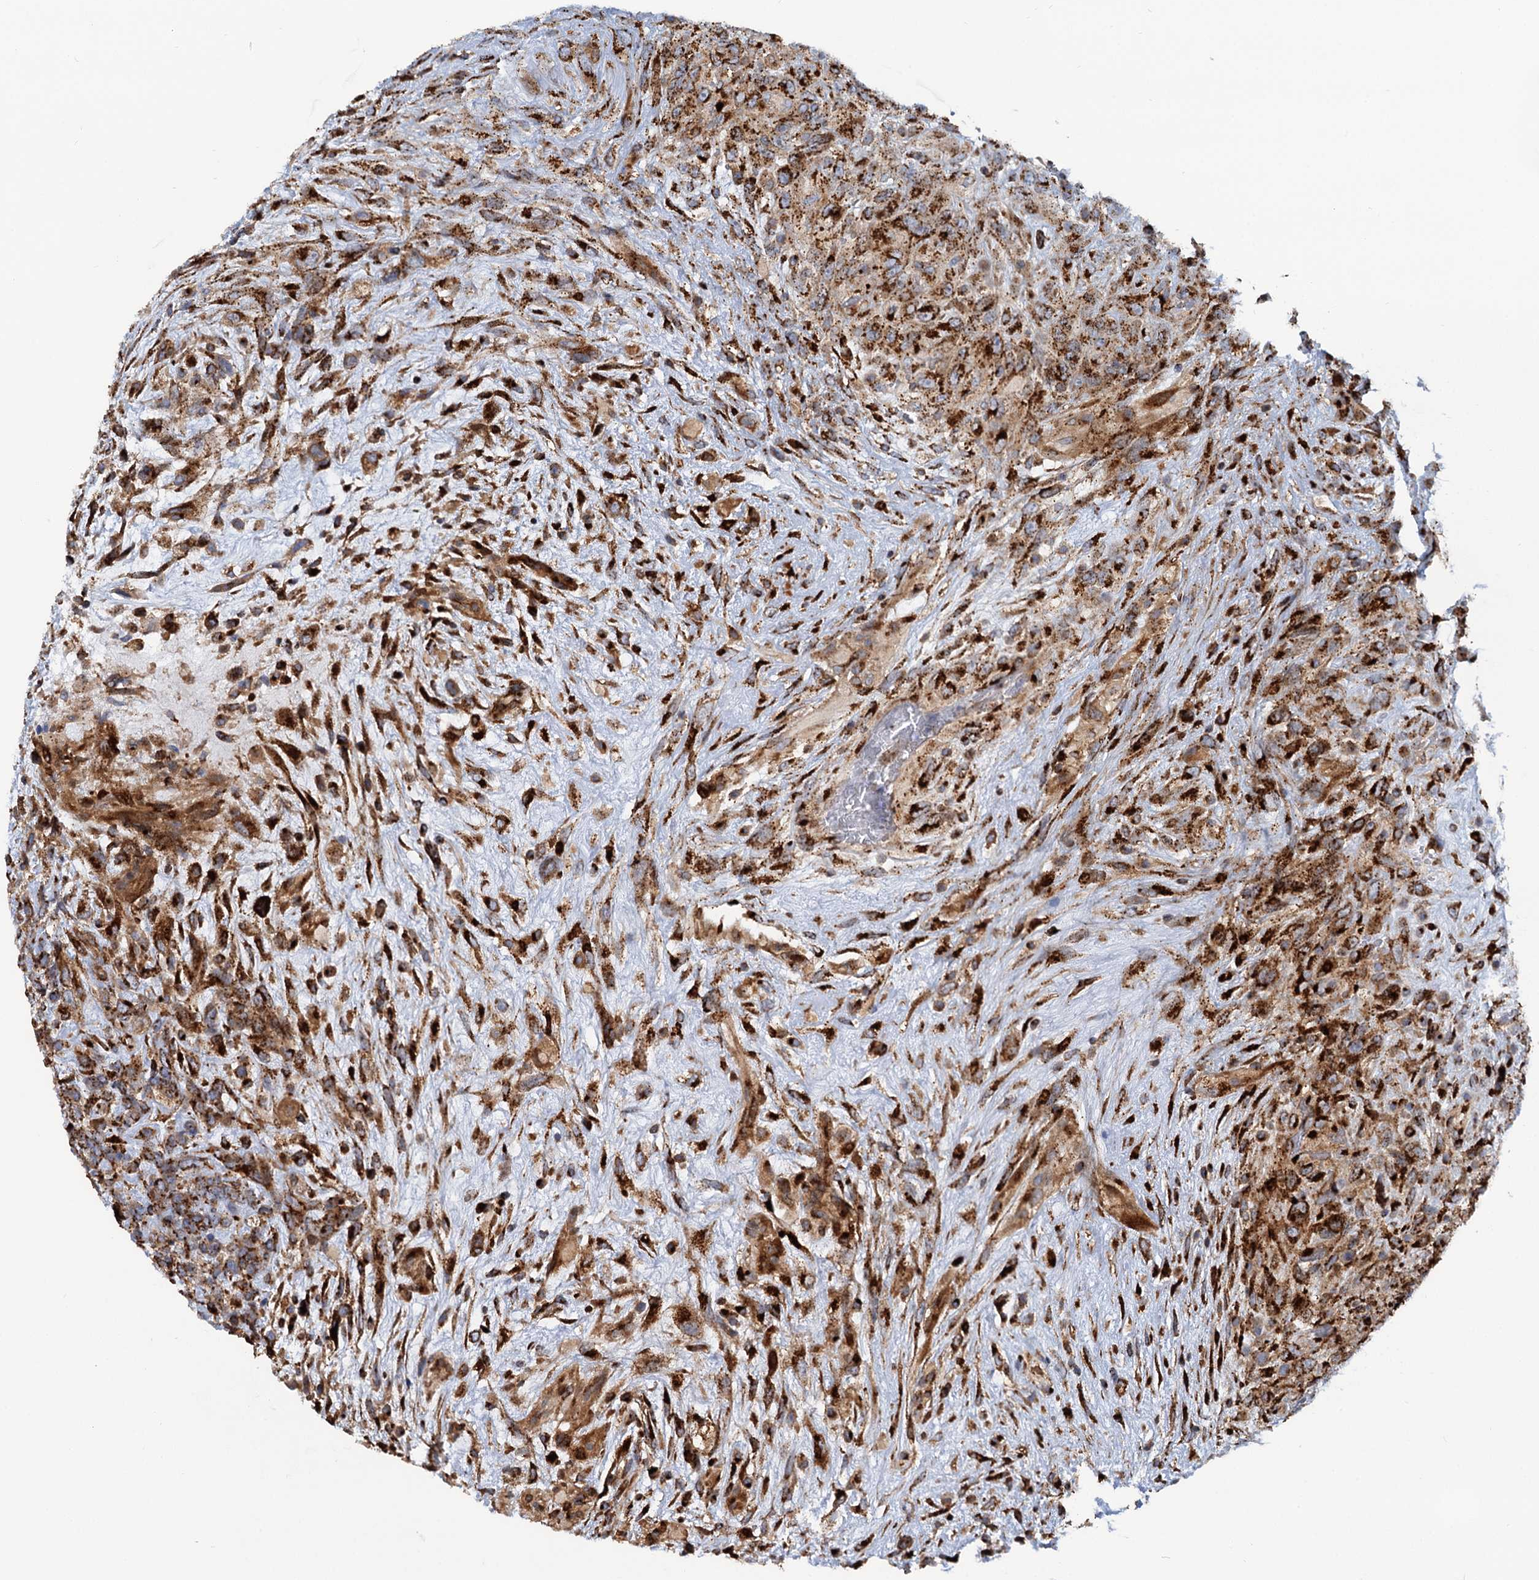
{"staining": {"intensity": "strong", "quantity": ">75%", "location": "cytoplasmic/membranous"}, "tissue": "glioma", "cell_type": "Tumor cells", "image_type": "cancer", "snomed": [{"axis": "morphology", "description": "Glioma, malignant, High grade"}, {"axis": "topography", "description": "Brain"}], "caption": "There is high levels of strong cytoplasmic/membranous staining in tumor cells of malignant glioma (high-grade), as demonstrated by immunohistochemical staining (brown color).", "gene": "SUPT20H", "patient": {"sex": "male", "age": 61}}